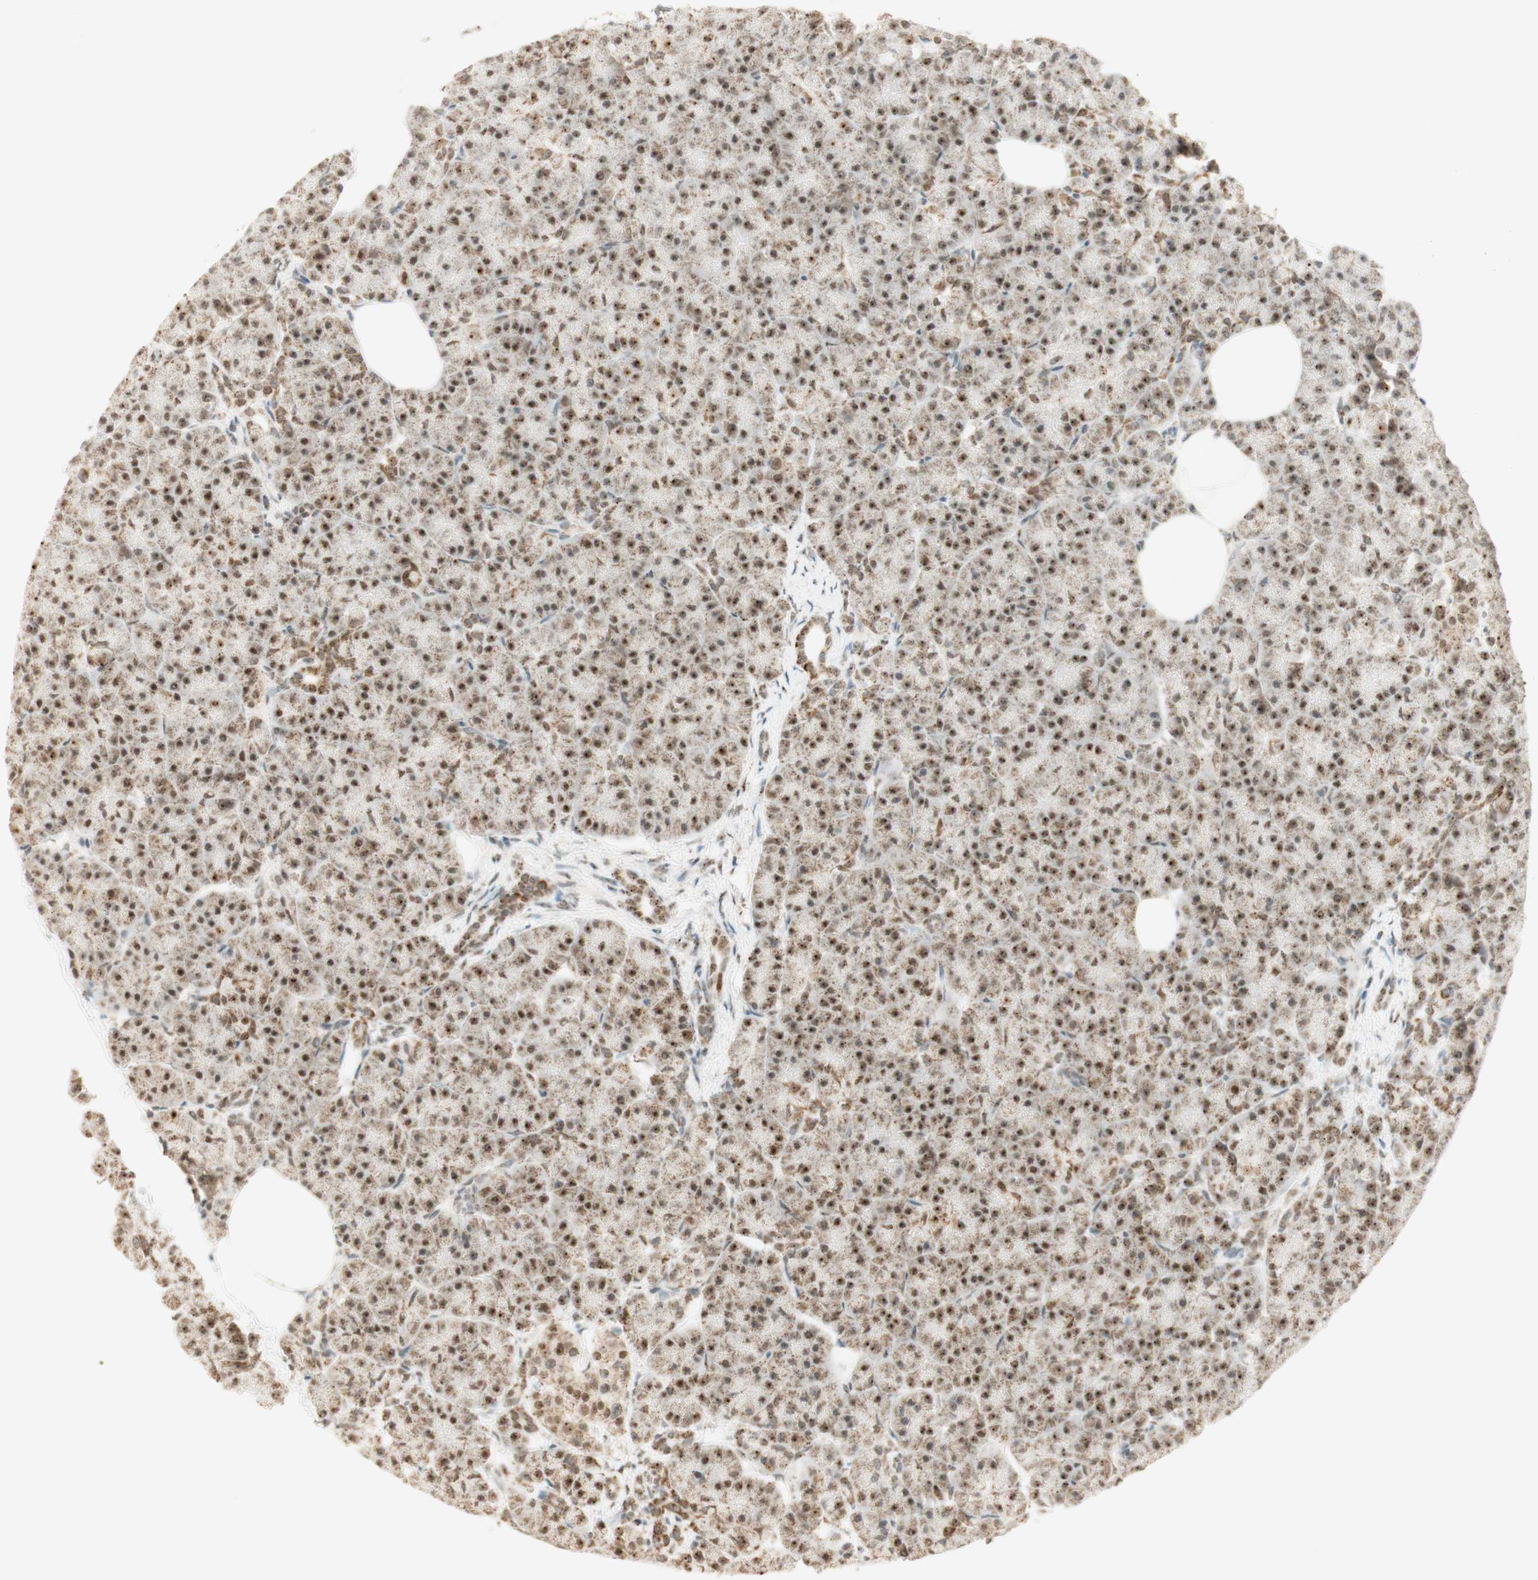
{"staining": {"intensity": "moderate", "quantity": ">75%", "location": "nuclear"}, "tissue": "pancreas", "cell_type": "Exocrine glandular cells", "image_type": "normal", "snomed": [{"axis": "morphology", "description": "Normal tissue, NOS"}, {"axis": "topography", "description": "Pancreas"}], "caption": "Immunohistochemistry of benign human pancreas reveals medium levels of moderate nuclear expression in about >75% of exocrine glandular cells.", "gene": "ZNF782", "patient": {"sex": "female", "age": 70}}